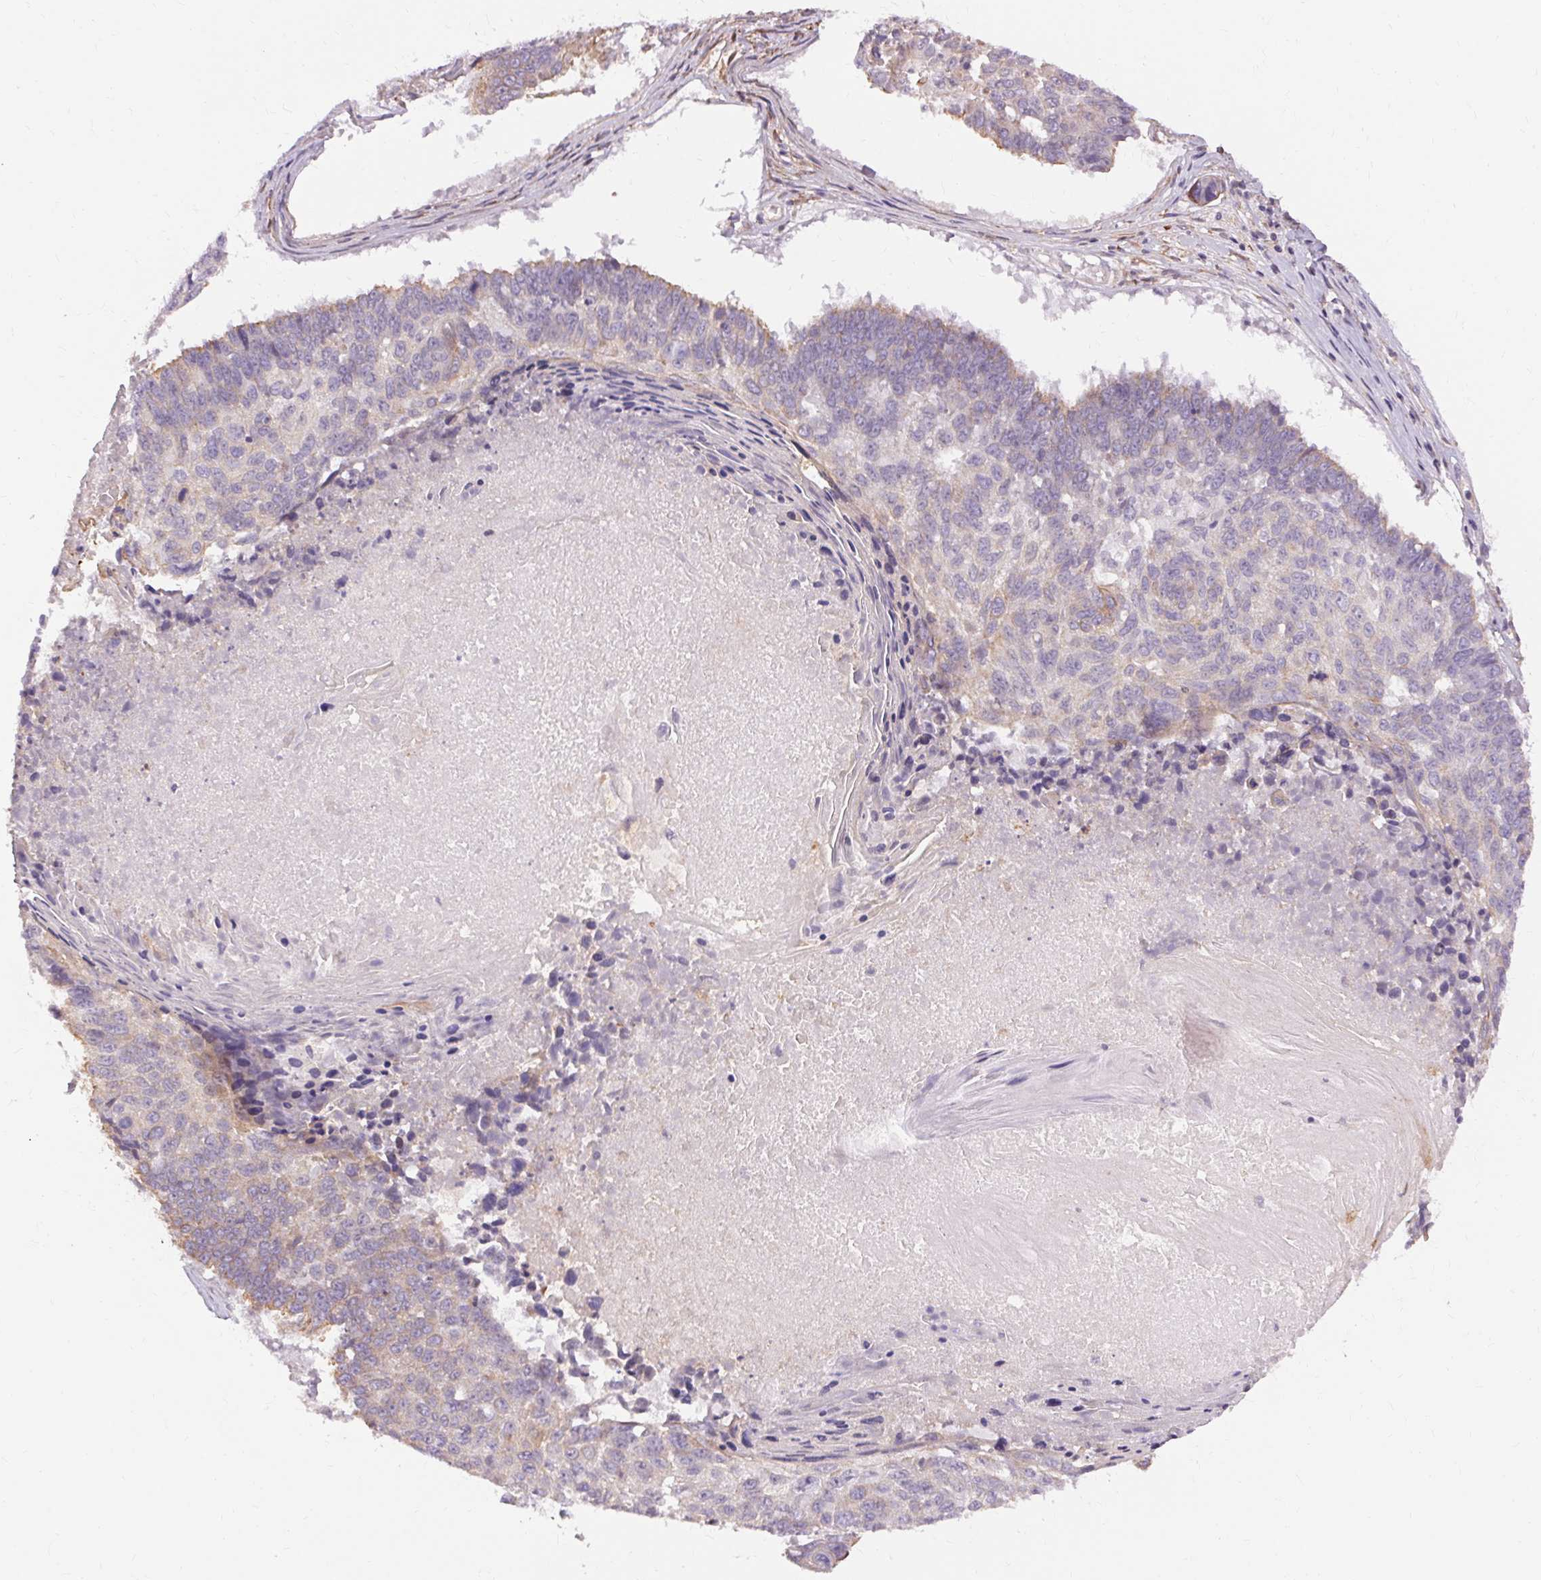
{"staining": {"intensity": "weak", "quantity": "<25%", "location": "cytoplasmic/membranous"}, "tissue": "lung cancer", "cell_type": "Tumor cells", "image_type": "cancer", "snomed": [{"axis": "morphology", "description": "Squamous cell carcinoma, NOS"}, {"axis": "topography", "description": "Lung"}], "caption": "DAB (3,3'-diaminobenzidine) immunohistochemical staining of human lung cancer (squamous cell carcinoma) demonstrates no significant staining in tumor cells.", "gene": "TM6SF1", "patient": {"sex": "male", "age": 73}}